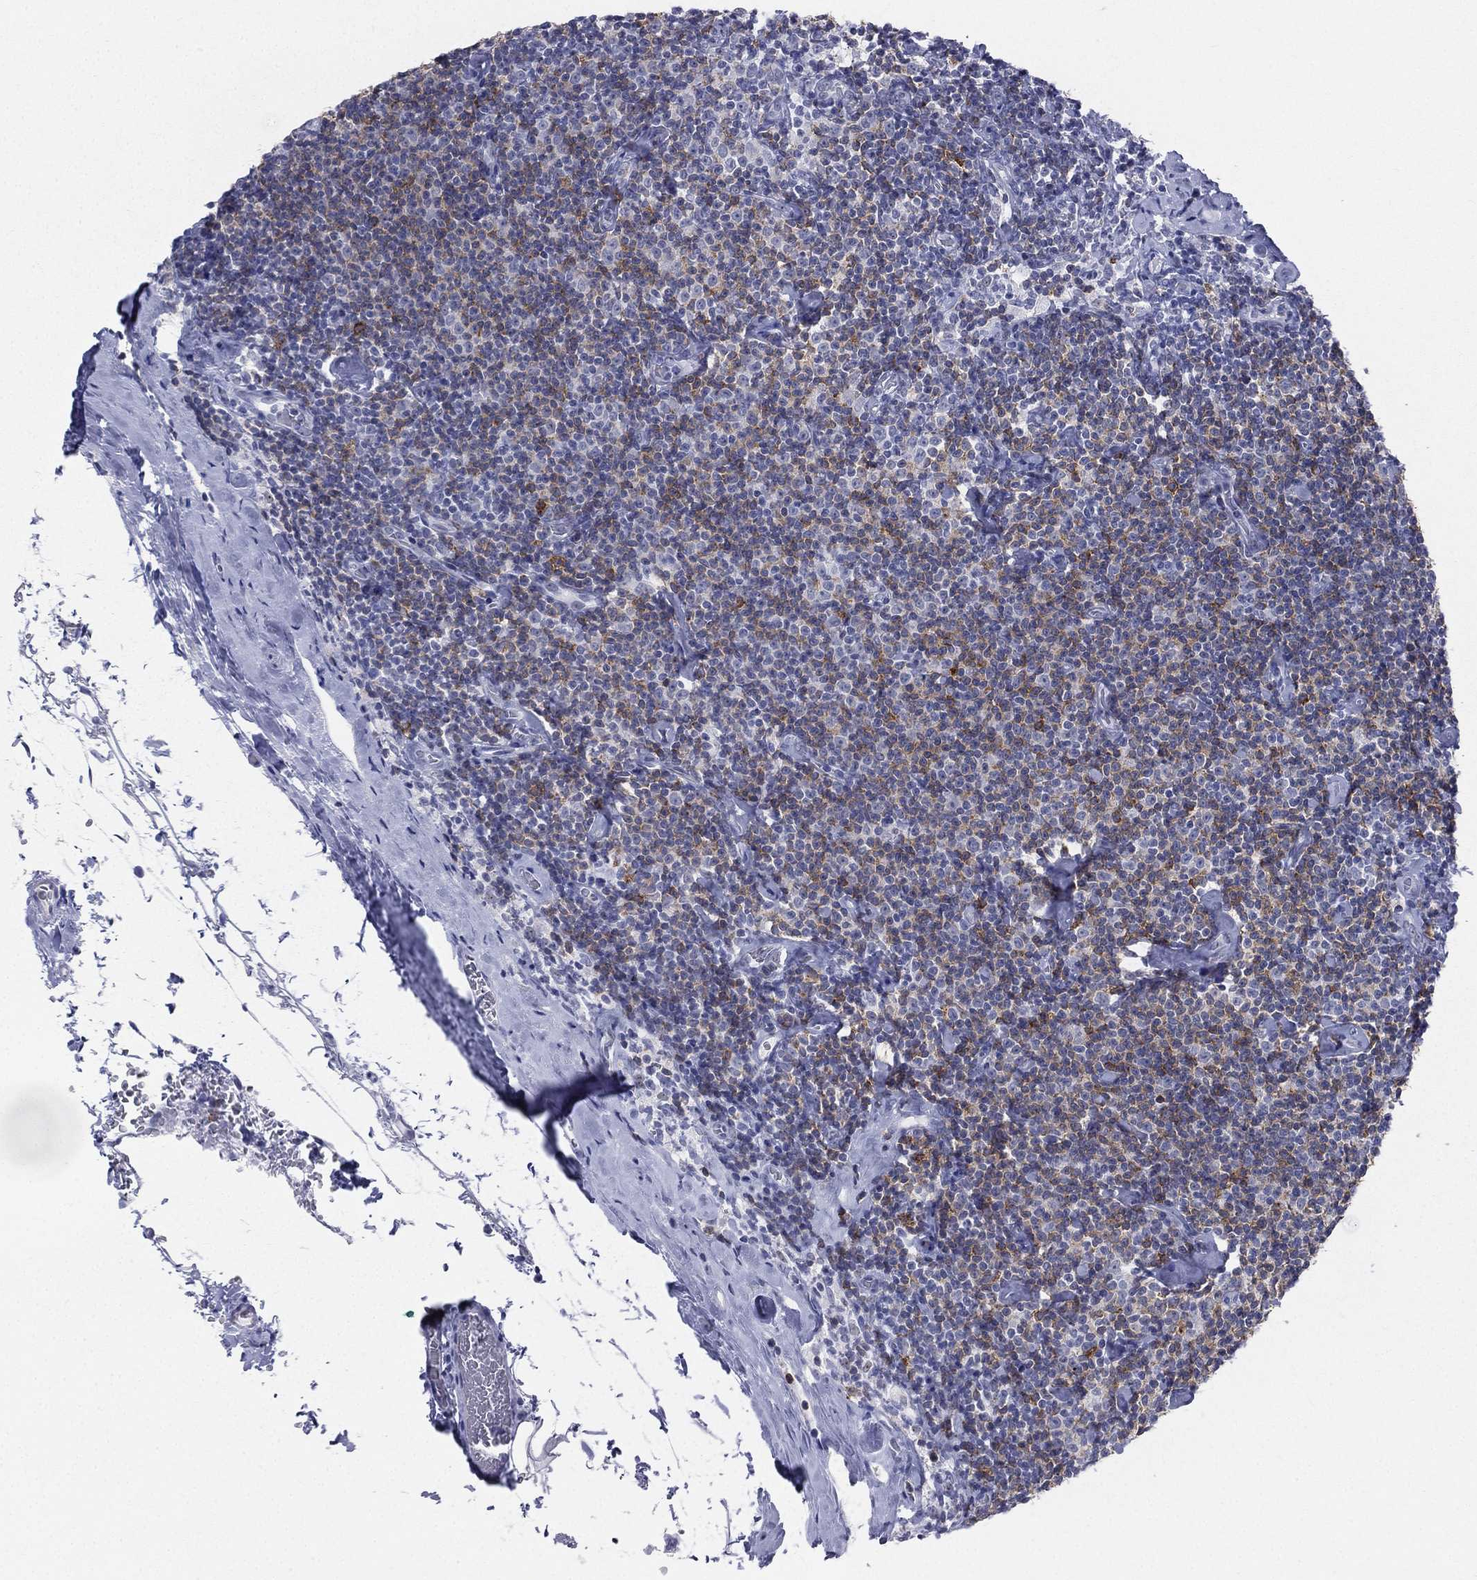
{"staining": {"intensity": "weak", "quantity": "25%-75%", "location": "cytoplasmic/membranous"}, "tissue": "lymphoma", "cell_type": "Tumor cells", "image_type": "cancer", "snomed": [{"axis": "morphology", "description": "Malignant lymphoma, non-Hodgkin's type, Low grade"}, {"axis": "topography", "description": "Lymph node"}], "caption": "Brown immunohistochemical staining in malignant lymphoma, non-Hodgkin's type (low-grade) reveals weak cytoplasmic/membranous positivity in about 25%-75% of tumor cells.", "gene": "CD22", "patient": {"sex": "male", "age": 81}}